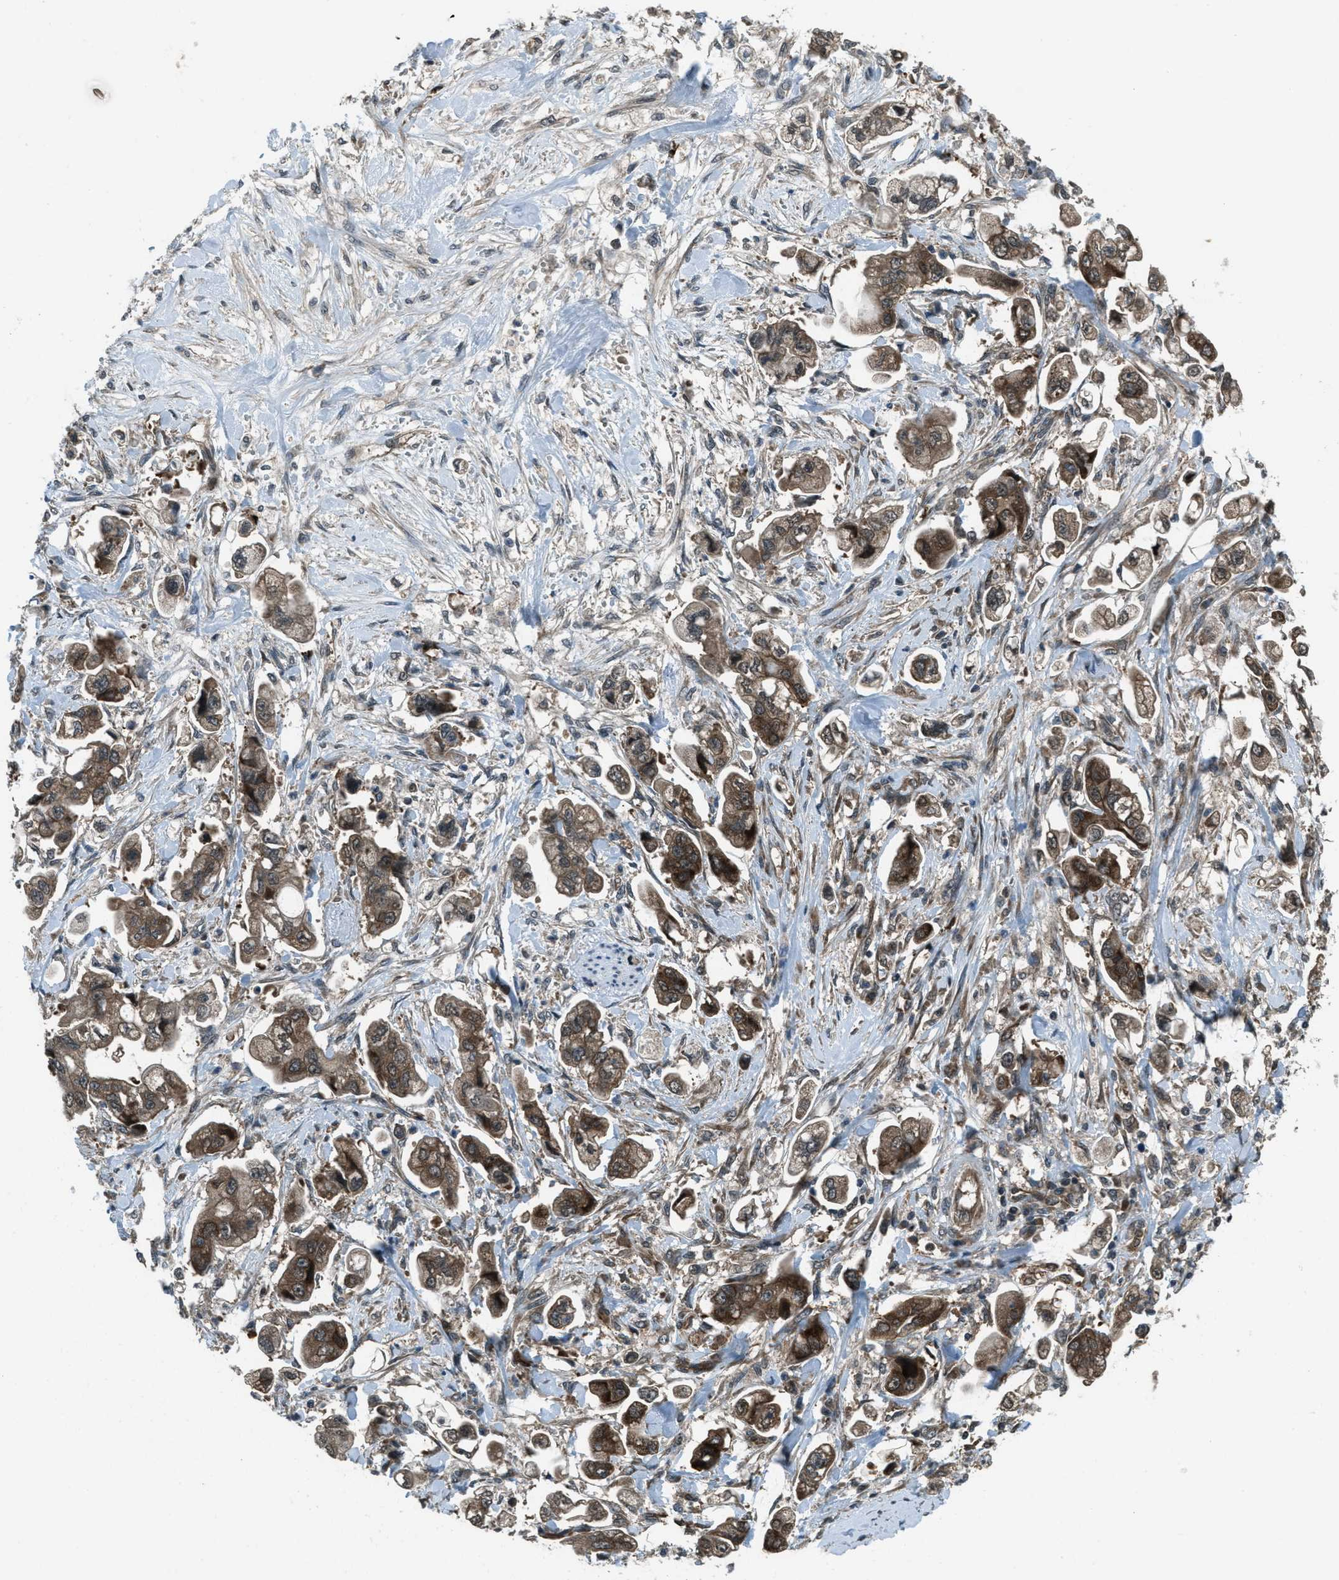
{"staining": {"intensity": "moderate", "quantity": ">75%", "location": "cytoplasmic/membranous"}, "tissue": "stomach cancer", "cell_type": "Tumor cells", "image_type": "cancer", "snomed": [{"axis": "morphology", "description": "Adenocarcinoma, NOS"}, {"axis": "topography", "description": "Stomach"}], "caption": "Stomach cancer was stained to show a protein in brown. There is medium levels of moderate cytoplasmic/membranous staining in about >75% of tumor cells. Using DAB (3,3'-diaminobenzidine) (brown) and hematoxylin (blue) stains, captured at high magnification using brightfield microscopy.", "gene": "ASAP2", "patient": {"sex": "male", "age": 62}}